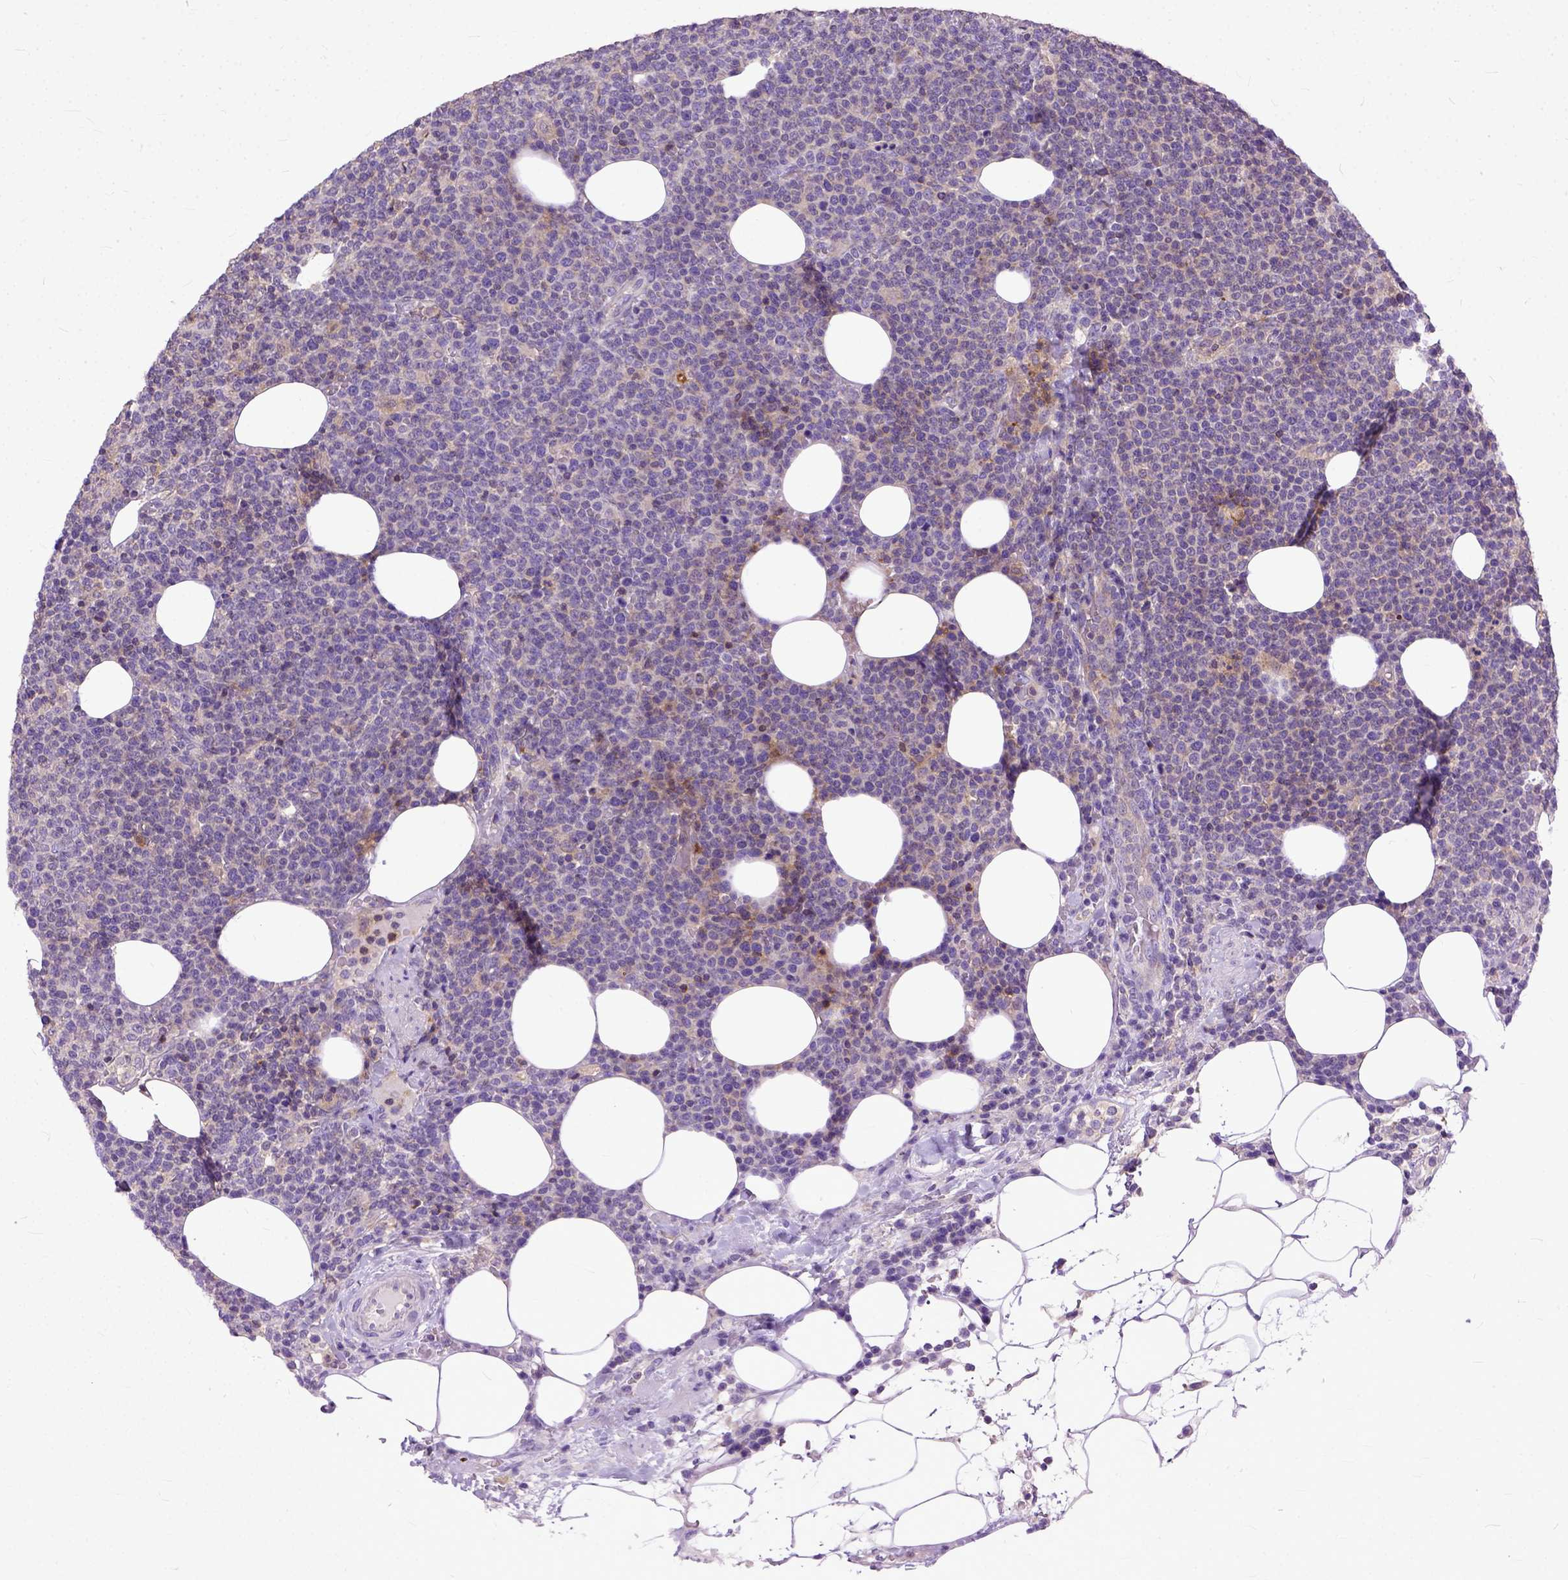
{"staining": {"intensity": "moderate", "quantity": "<25%", "location": "cytoplasmic/membranous"}, "tissue": "lymphoma", "cell_type": "Tumor cells", "image_type": "cancer", "snomed": [{"axis": "morphology", "description": "Malignant lymphoma, non-Hodgkin's type, High grade"}, {"axis": "topography", "description": "Lymph node"}], "caption": "High-power microscopy captured an immunohistochemistry photomicrograph of lymphoma, revealing moderate cytoplasmic/membranous expression in about <25% of tumor cells.", "gene": "NAMPT", "patient": {"sex": "male", "age": 61}}